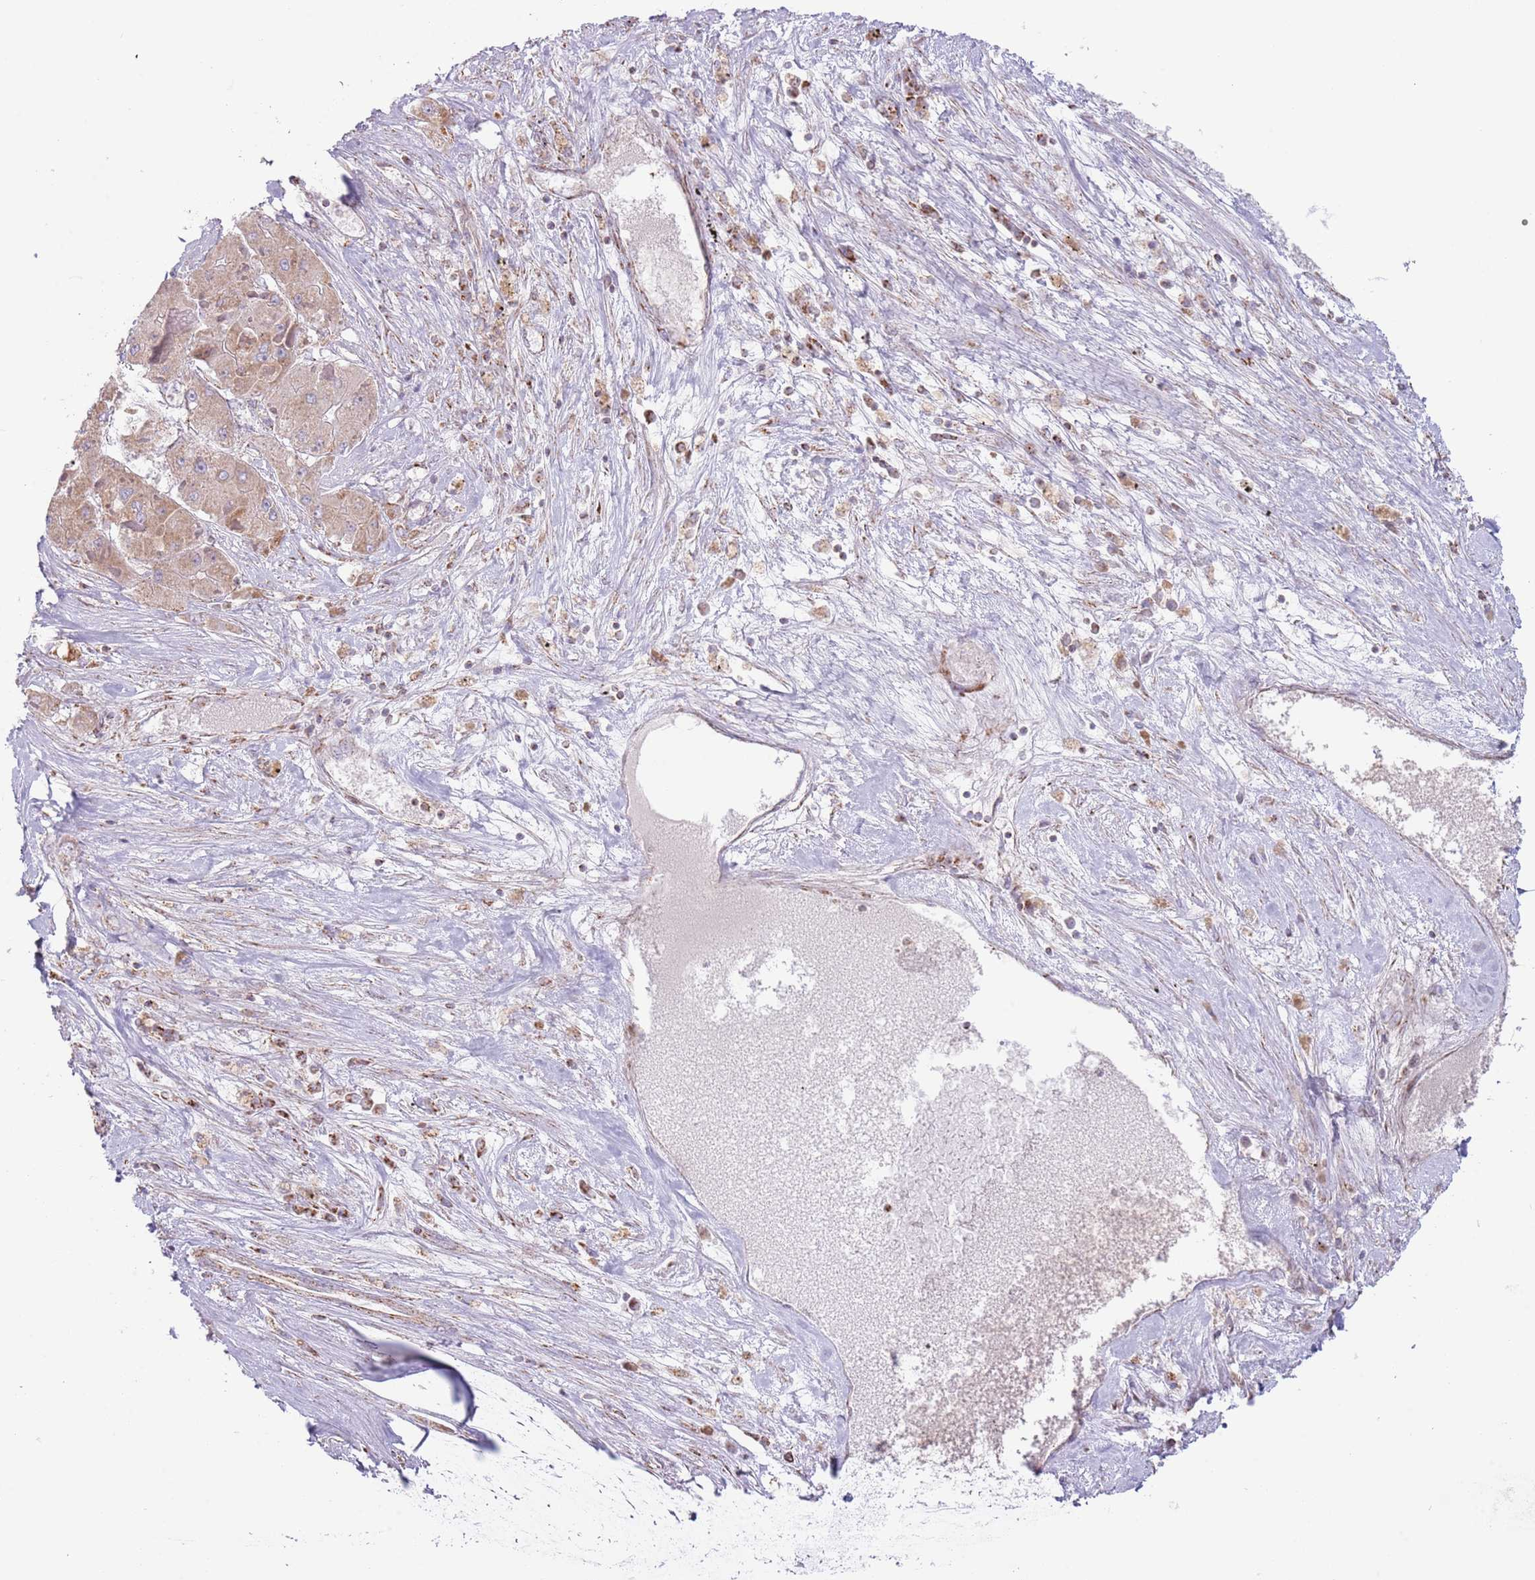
{"staining": {"intensity": "moderate", "quantity": ">75%", "location": "cytoplasmic/membranous"}, "tissue": "liver cancer", "cell_type": "Tumor cells", "image_type": "cancer", "snomed": [{"axis": "morphology", "description": "Carcinoma, Hepatocellular, NOS"}, {"axis": "topography", "description": "Liver"}], "caption": "Immunohistochemical staining of human liver hepatocellular carcinoma shows moderate cytoplasmic/membranous protein staining in about >75% of tumor cells.", "gene": "LHX6", "patient": {"sex": "female", "age": 73}}